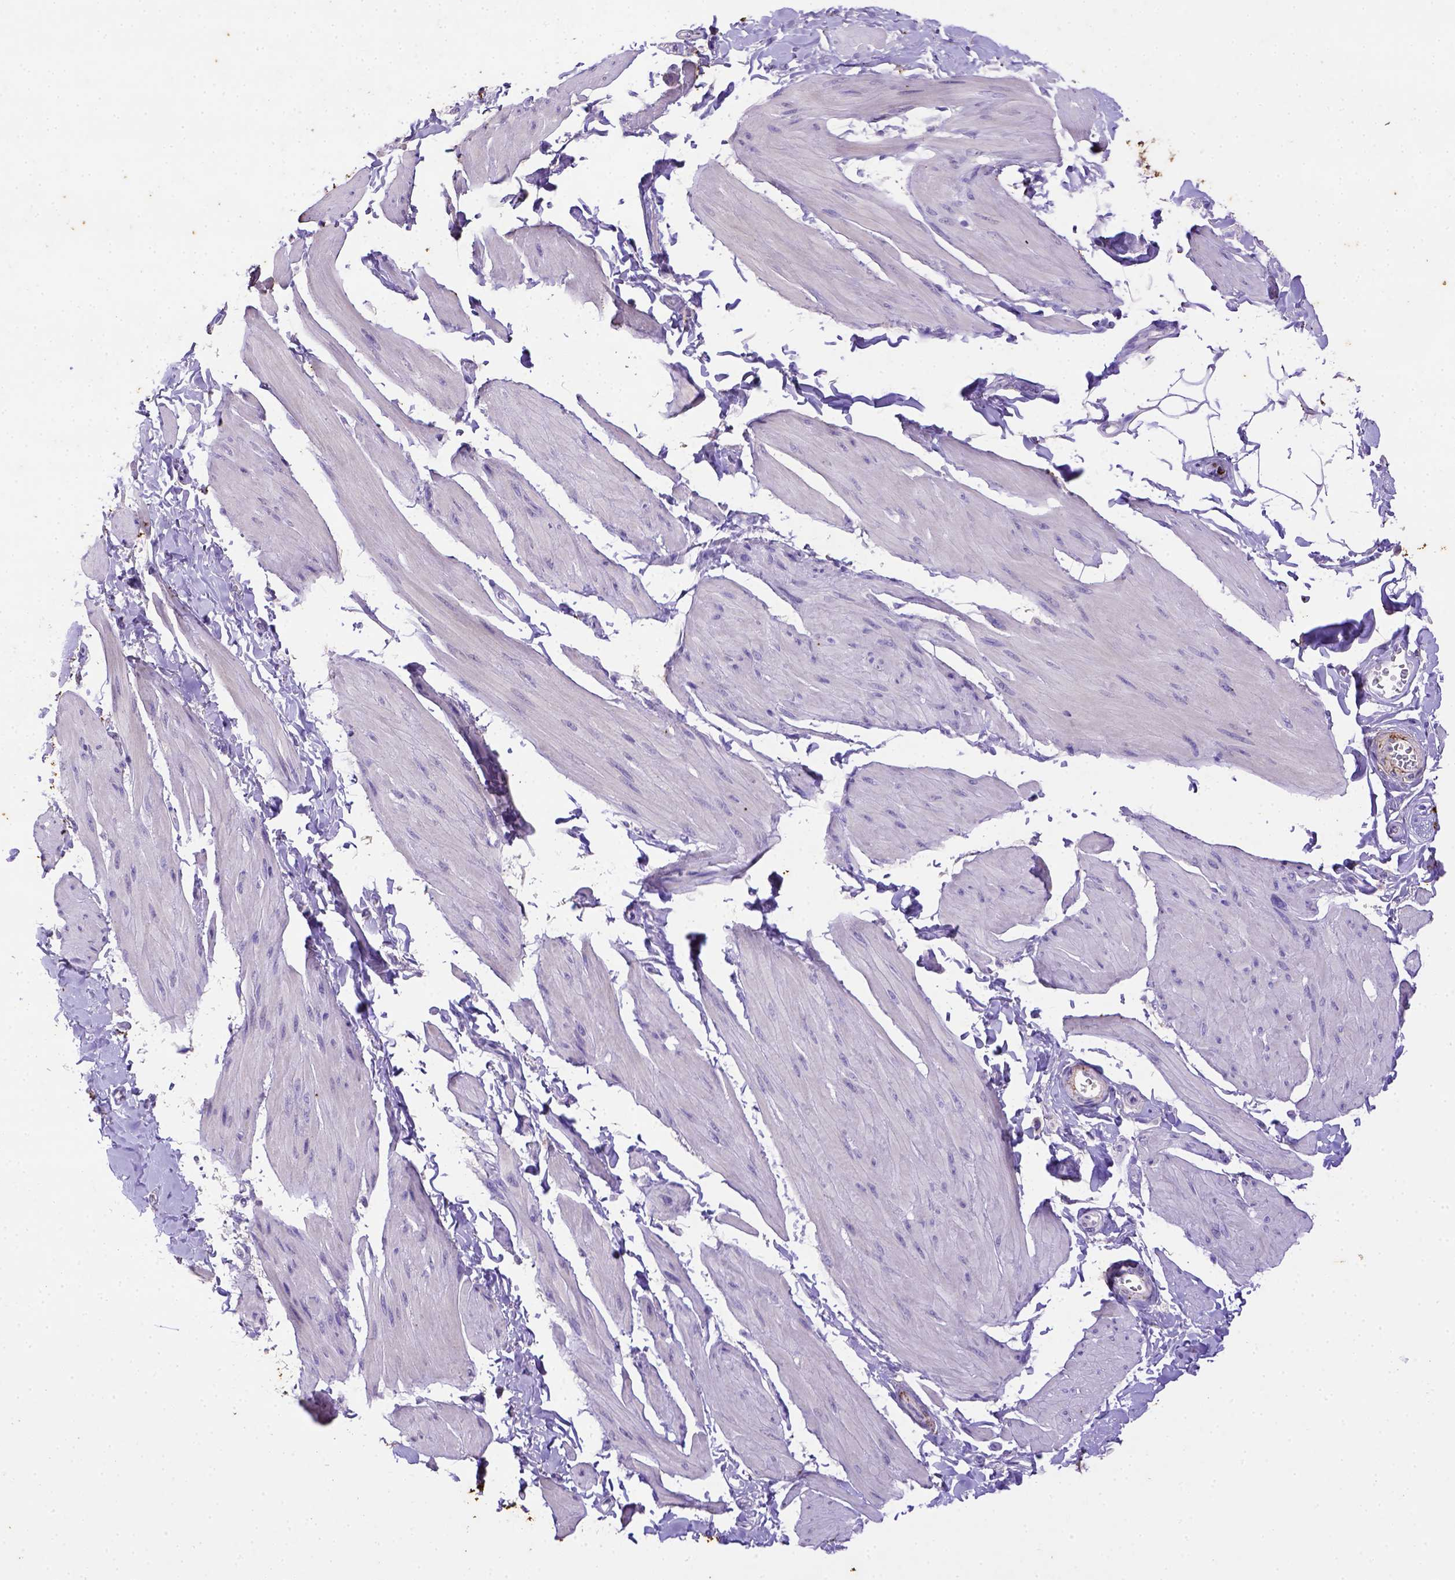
{"staining": {"intensity": "negative", "quantity": "none", "location": "none"}, "tissue": "smooth muscle", "cell_type": "Smooth muscle cells", "image_type": "normal", "snomed": [{"axis": "morphology", "description": "Normal tissue, NOS"}, {"axis": "topography", "description": "Adipose tissue"}, {"axis": "topography", "description": "Smooth muscle"}, {"axis": "topography", "description": "Peripheral nerve tissue"}], "caption": "This histopathology image is of unremarkable smooth muscle stained with immunohistochemistry to label a protein in brown with the nuclei are counter-stained blue. There is no positivity in smooth muscle cells. (DAB immunohistochemistry with hematoxylin counter stain).", "gene": "B3GAT1", "patient": {"sex": "male", "age": 83}}